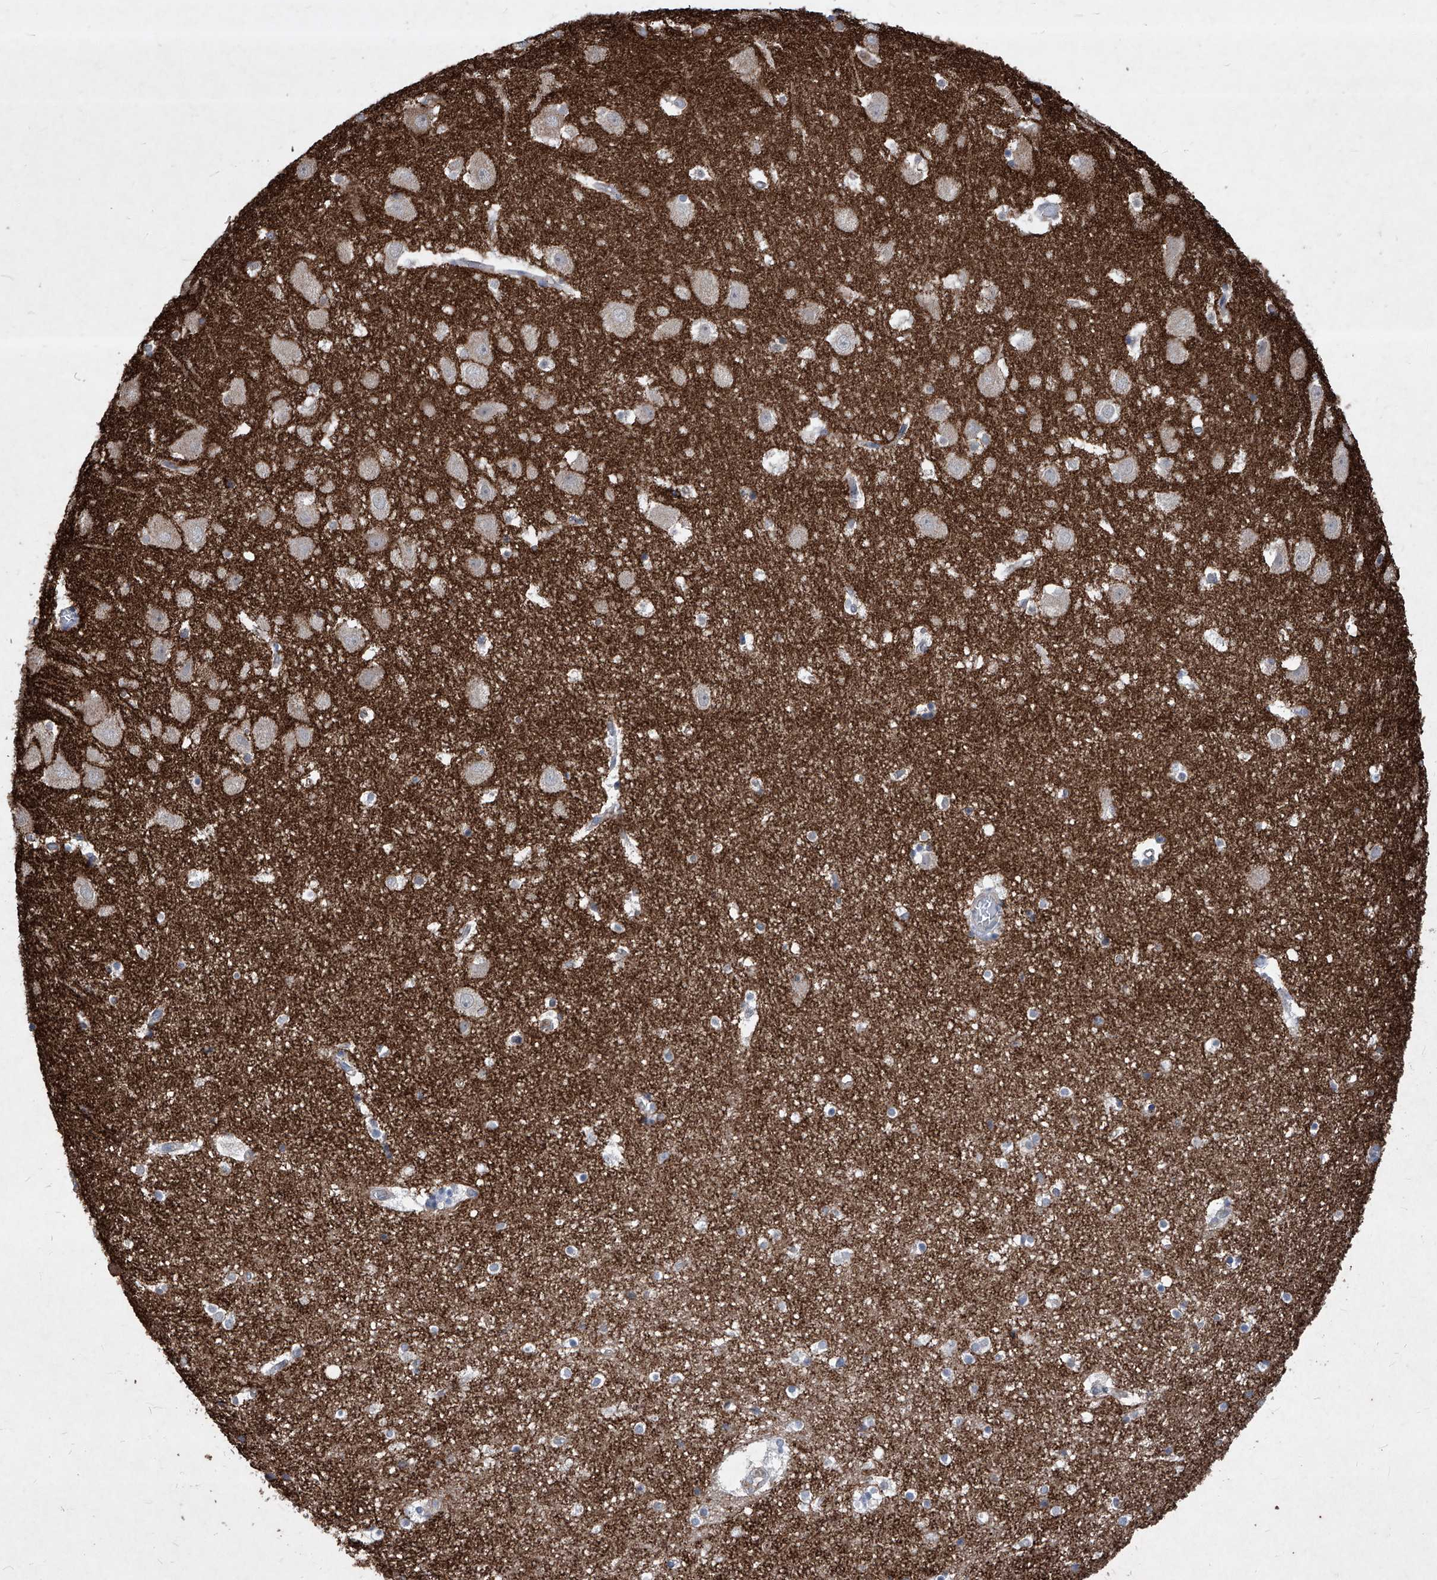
{"staining": {"intensity": "negative", "quantity": "none", "location": "none"}, "tissue": "hippocampus", "cell_type": "Glial cells", "image_type": "normal", "snomed": [{"axis": "morphology", "description": "Normal tissue, NOS"}, {"axis": "topography", "description": "Hippocampus"}], "caption": "Protein analysis of unremarkable hippocampus exhibits no significant staining in glial cells. (Immunohistochemistry, brightfield microscopy, high magnification).", "gene": "SYNGR1", "patient": {"sex": "female", "age": 52}}